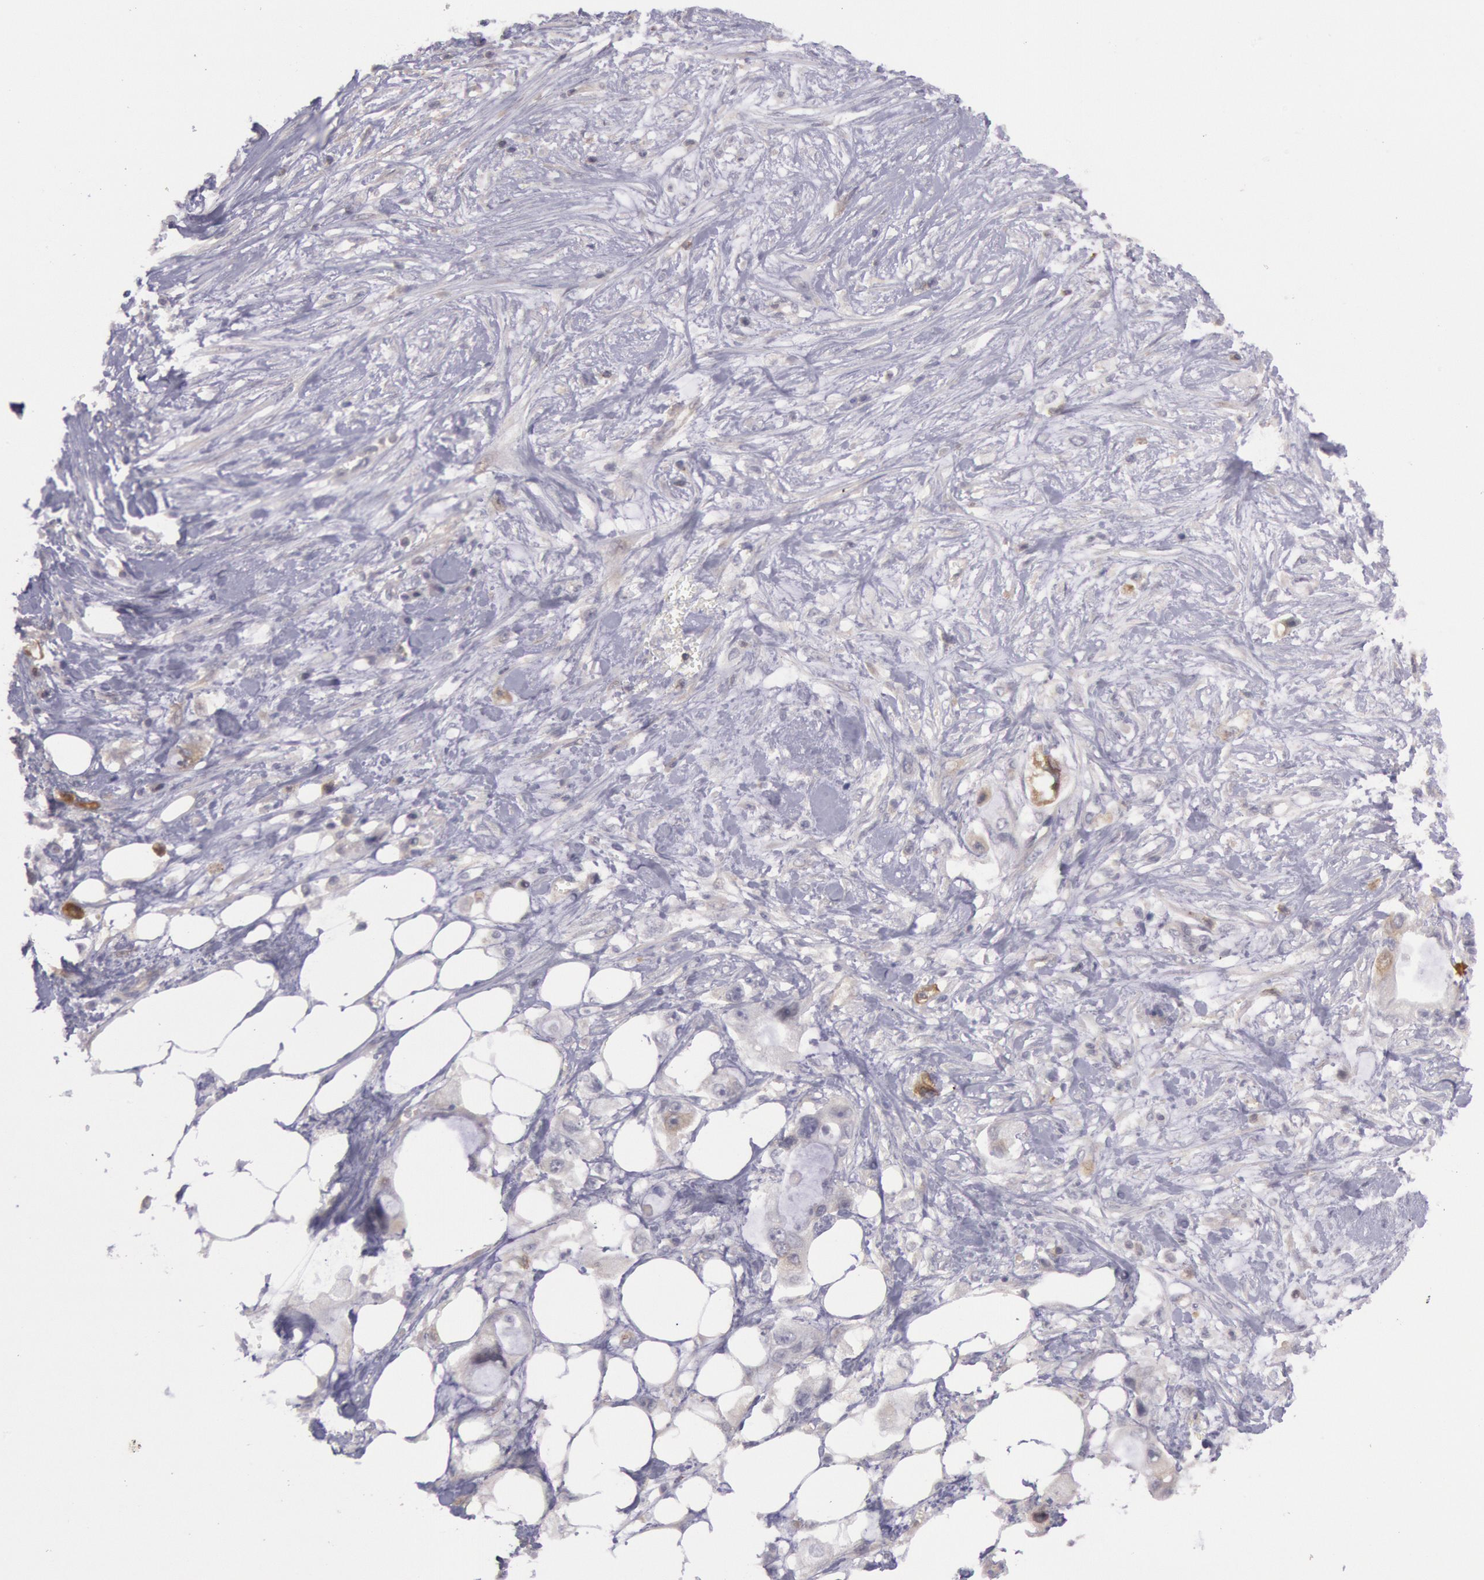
{"staining": {"intensity": "weak", "quantity": "<25%", "location": "cytoplasmic/membranous"}, "tissue": "pancreatic cancer", "cell_type": "Tumor cells", "image_type": "cancer", "snomed": [{"axis": "morphology", "description": "Adenocarcinoma, NOS"}, {"axis": "topography", "description": "Pancreas"}, {"axis": "topography", "description": "Stomach, upper"}], "caption": "DAB immunohistochemical staining of pancreatic cancer (adenocarcinoma) exhibits no significant positivity in tumor cells.", "gene": "TRIB2", "patient": {"sex": "male", "age": 77}}